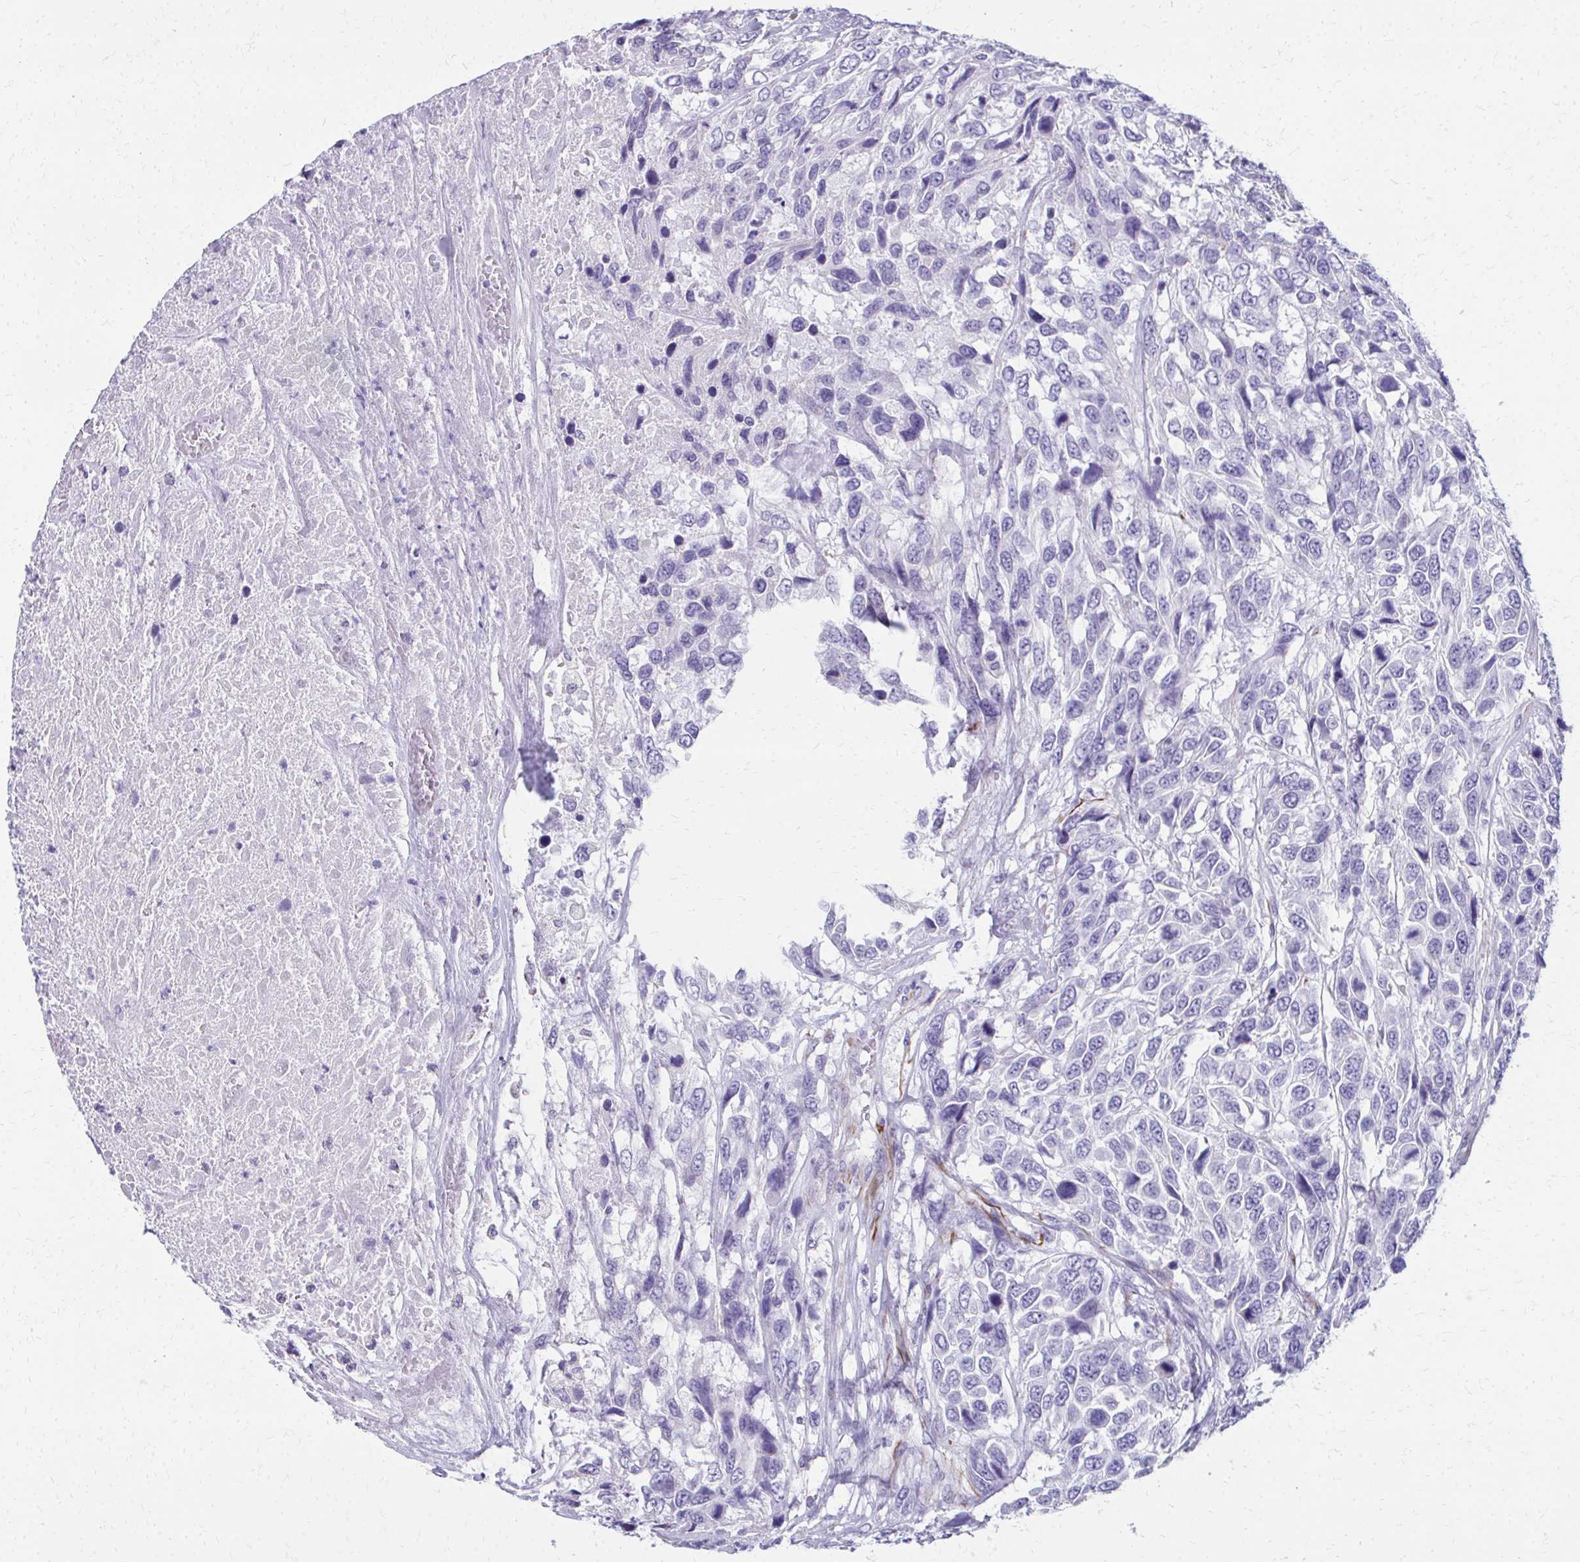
{"staining": {"intensity": "negative", "quantity": "none", "location": "none"}, "tissue": "urothelial cancer", "cell_type": "Tumor cells", "image_type": "cancer", "snomed": [{"axis": "morphology", "description": "Urothelial carcinoma, High grade"}, {"axis": "topography", "description": "Urinary bladder"}], "caption": "Tumor cells are negative for brown protein staining in urothelial carcinoma (high-grade). Brightfield microscopy of immunohistochemistry stained with DAB (brown) and hematoxylin (blue), captured at high magnification.", "gene": "TRIM6", "patient": {"sex": "female", "age": 70}}